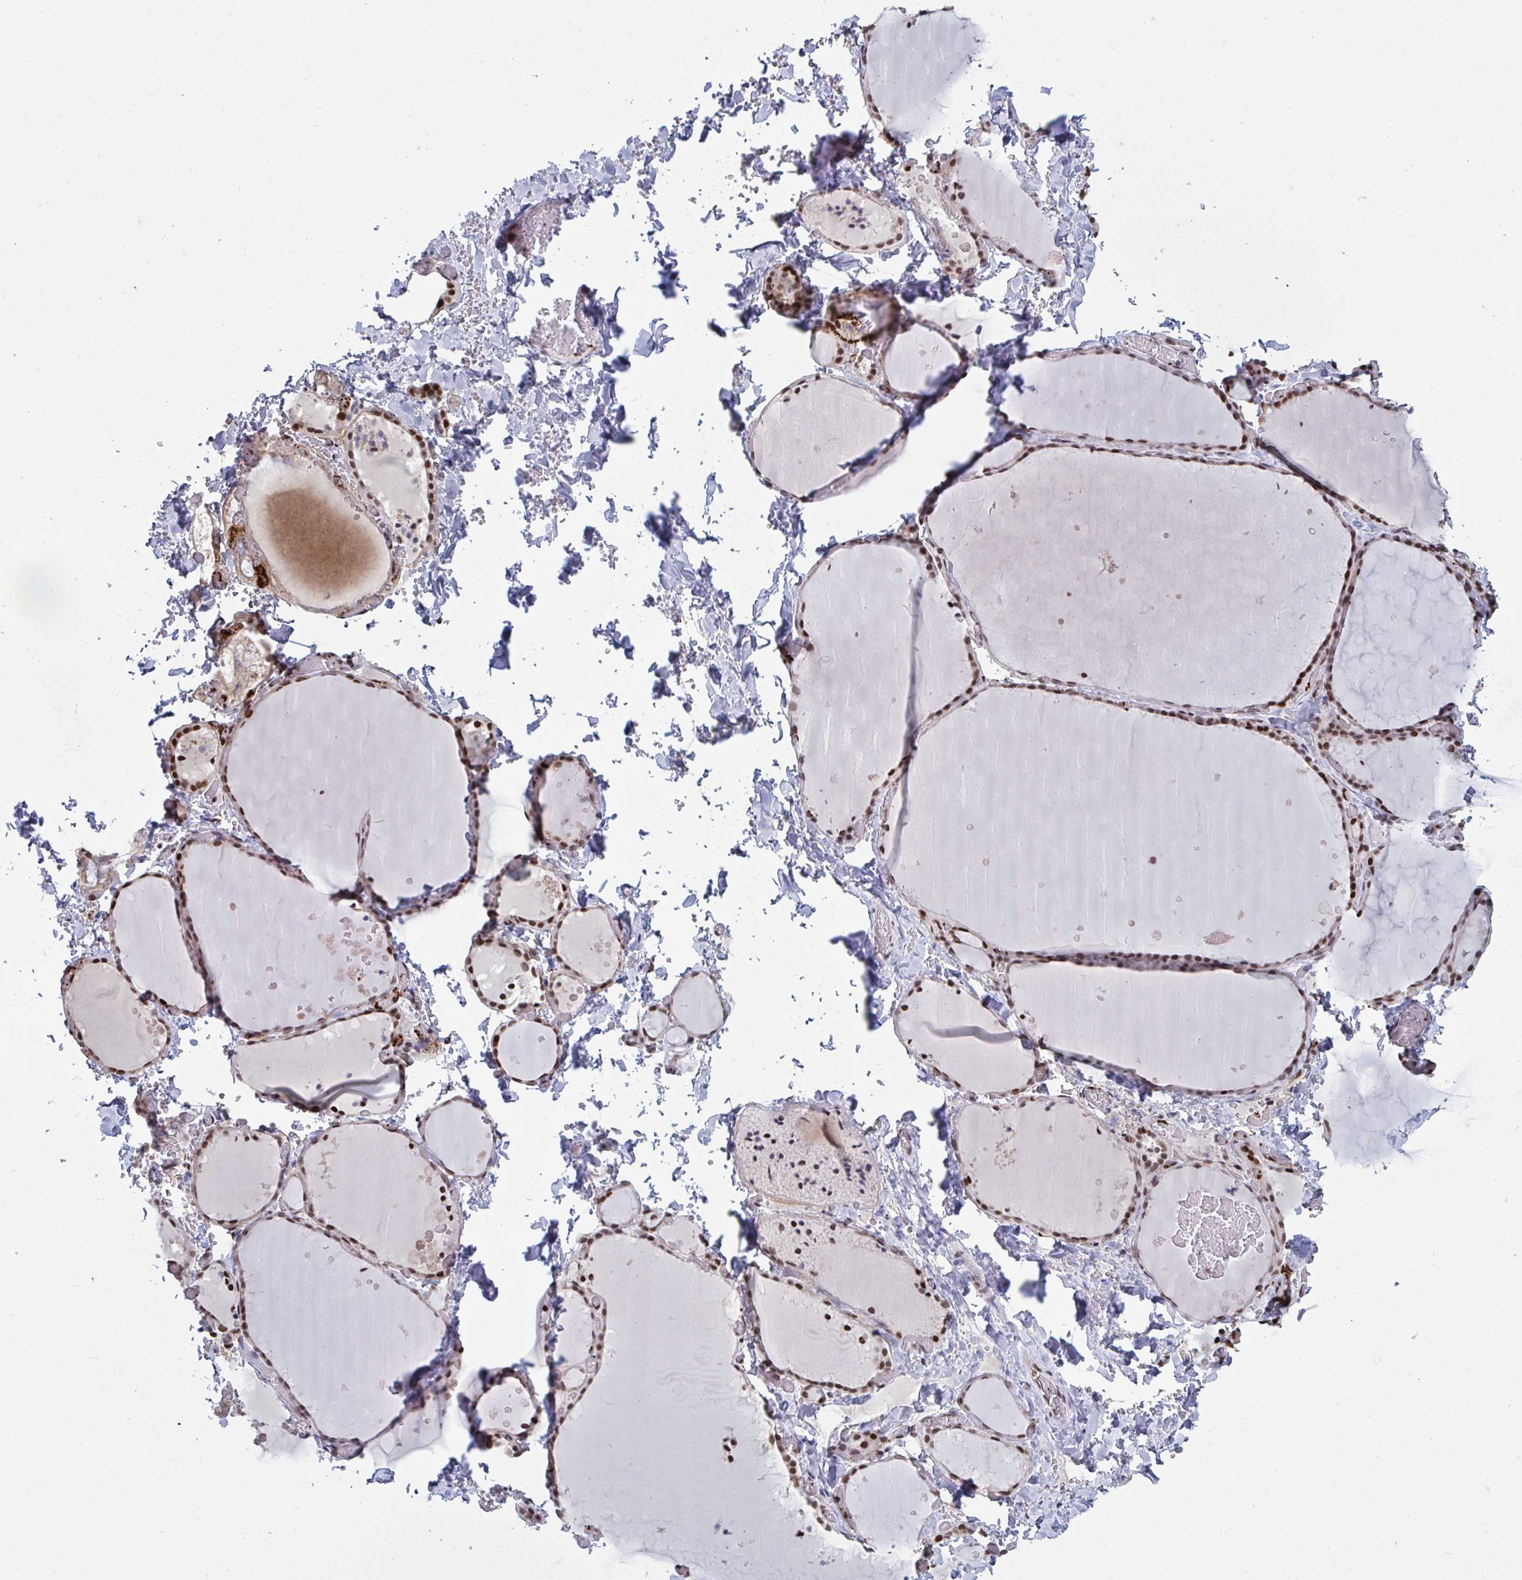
{"staining": {"intensity": "strong", "quantity": ">75%", "location": "nuclear"}, "tissue": "thyroid gland", "cell_type": "Glandular cells", "image_type": "normal", "snomed": [{"axis": "morphology", "description": "Normal tissue, NOS"}, {"axis": "topography", "description": "Thyroid gland"}], "caption": "Human thyroid gland stained with a brown dye displays strong nuclear positive expression in about >75% of glandular cells.", "gene": "ZNF607", "patient": {"sex": "female", "age": 36}}